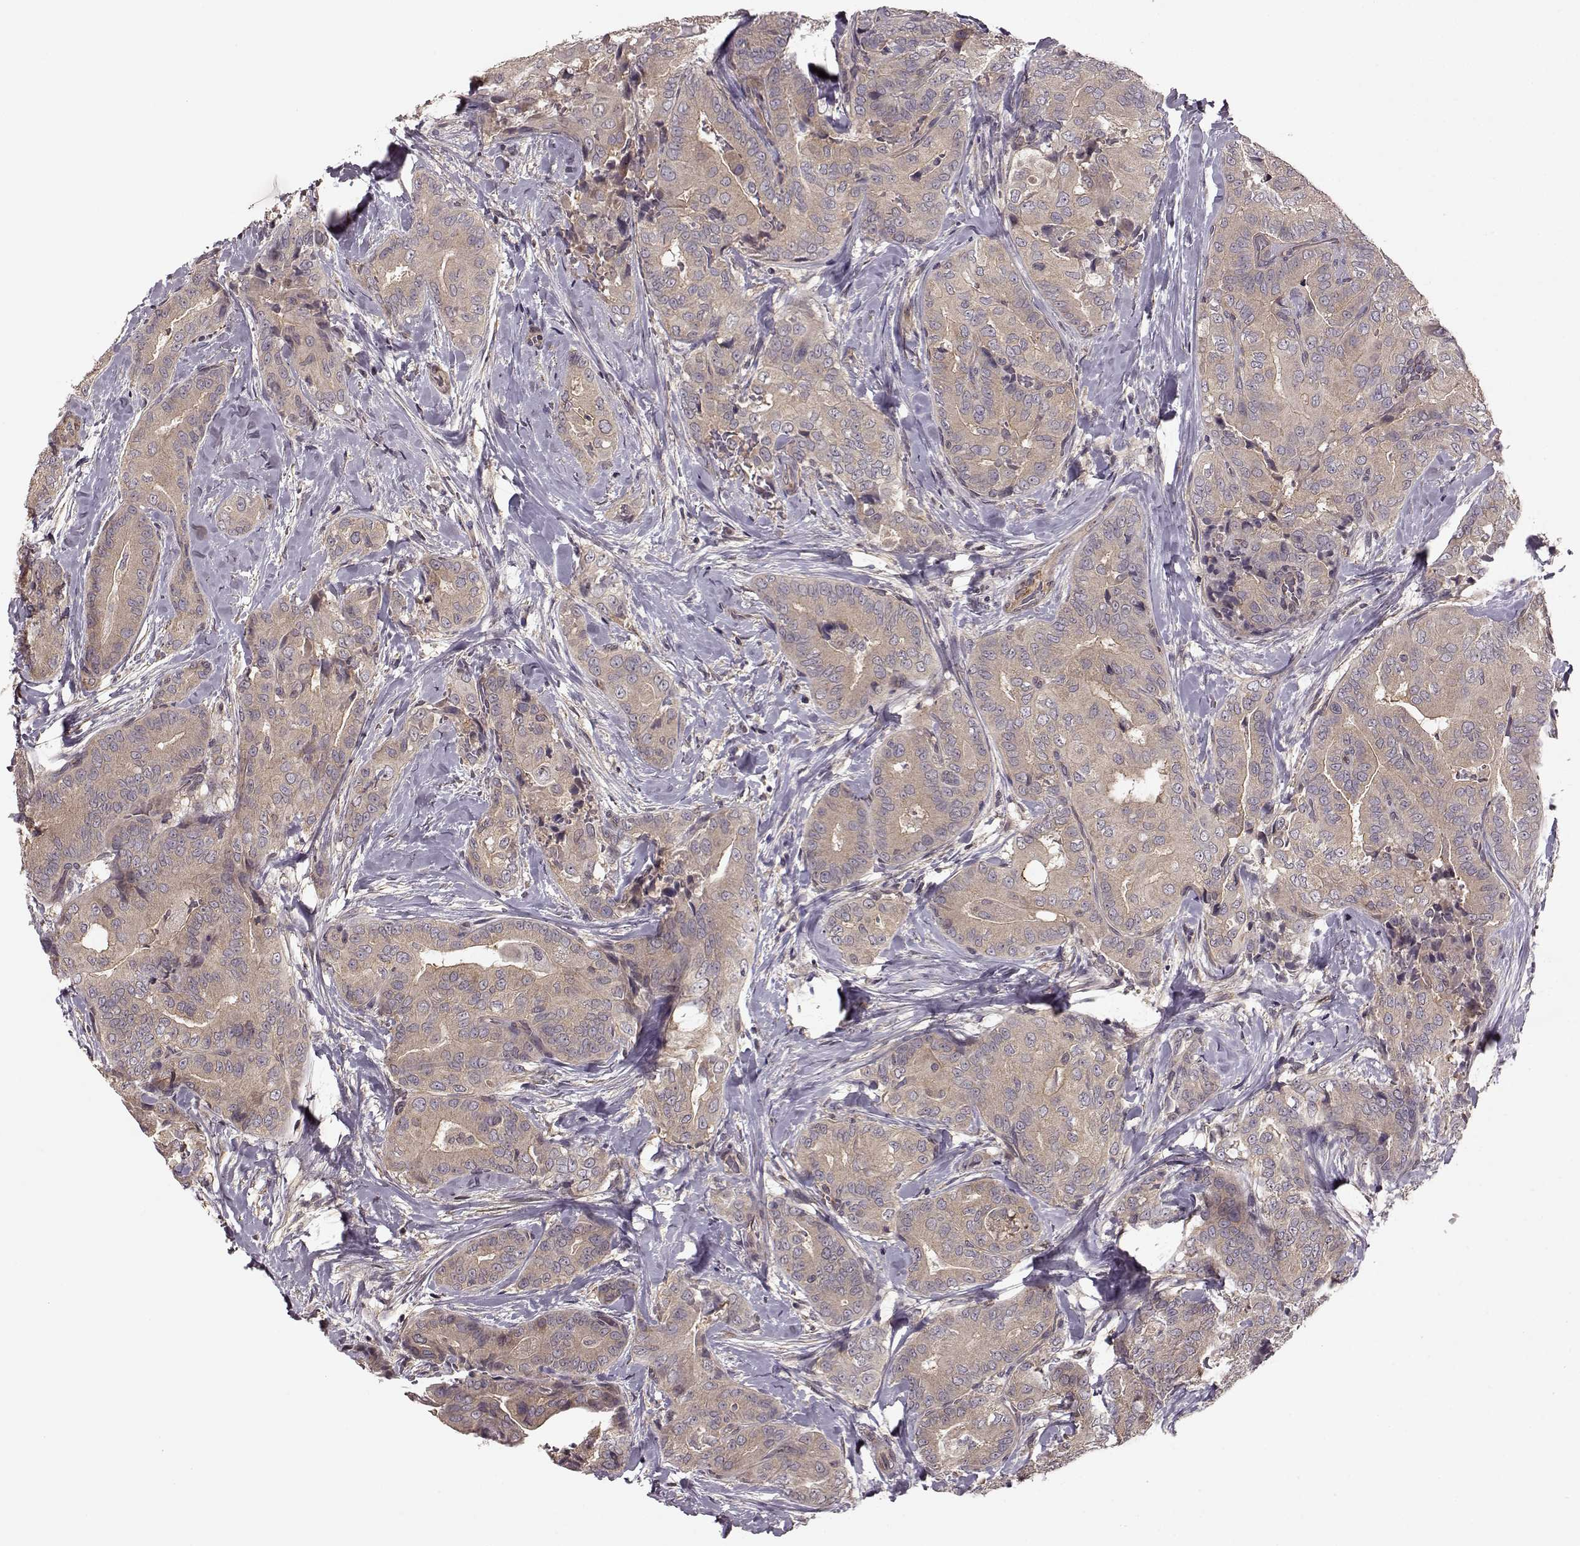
{"staining": {"intensity": "weak", "quantity": ">75%", "location": "cytoplasmic/membranous"}, "tissue": "thyroid cancer", "cell_type": "Tumor cells", "image_type": "cancer", "snomed": [{"axis": "morphology", "description": "Papillary adenocarcinoma, NOS"}, {"axis": "topography", "description": "Thyroid gland"}], "caption": "High-power microscopy captured an IHC micrograph of thyroid cancer (papillary adenocarcinoma), revealing weak cytoplasmic/membranous staining in about >75% of tumor cells.", "gene": "SLAIN2", "patient": {"sex": "male", "age": 61}}